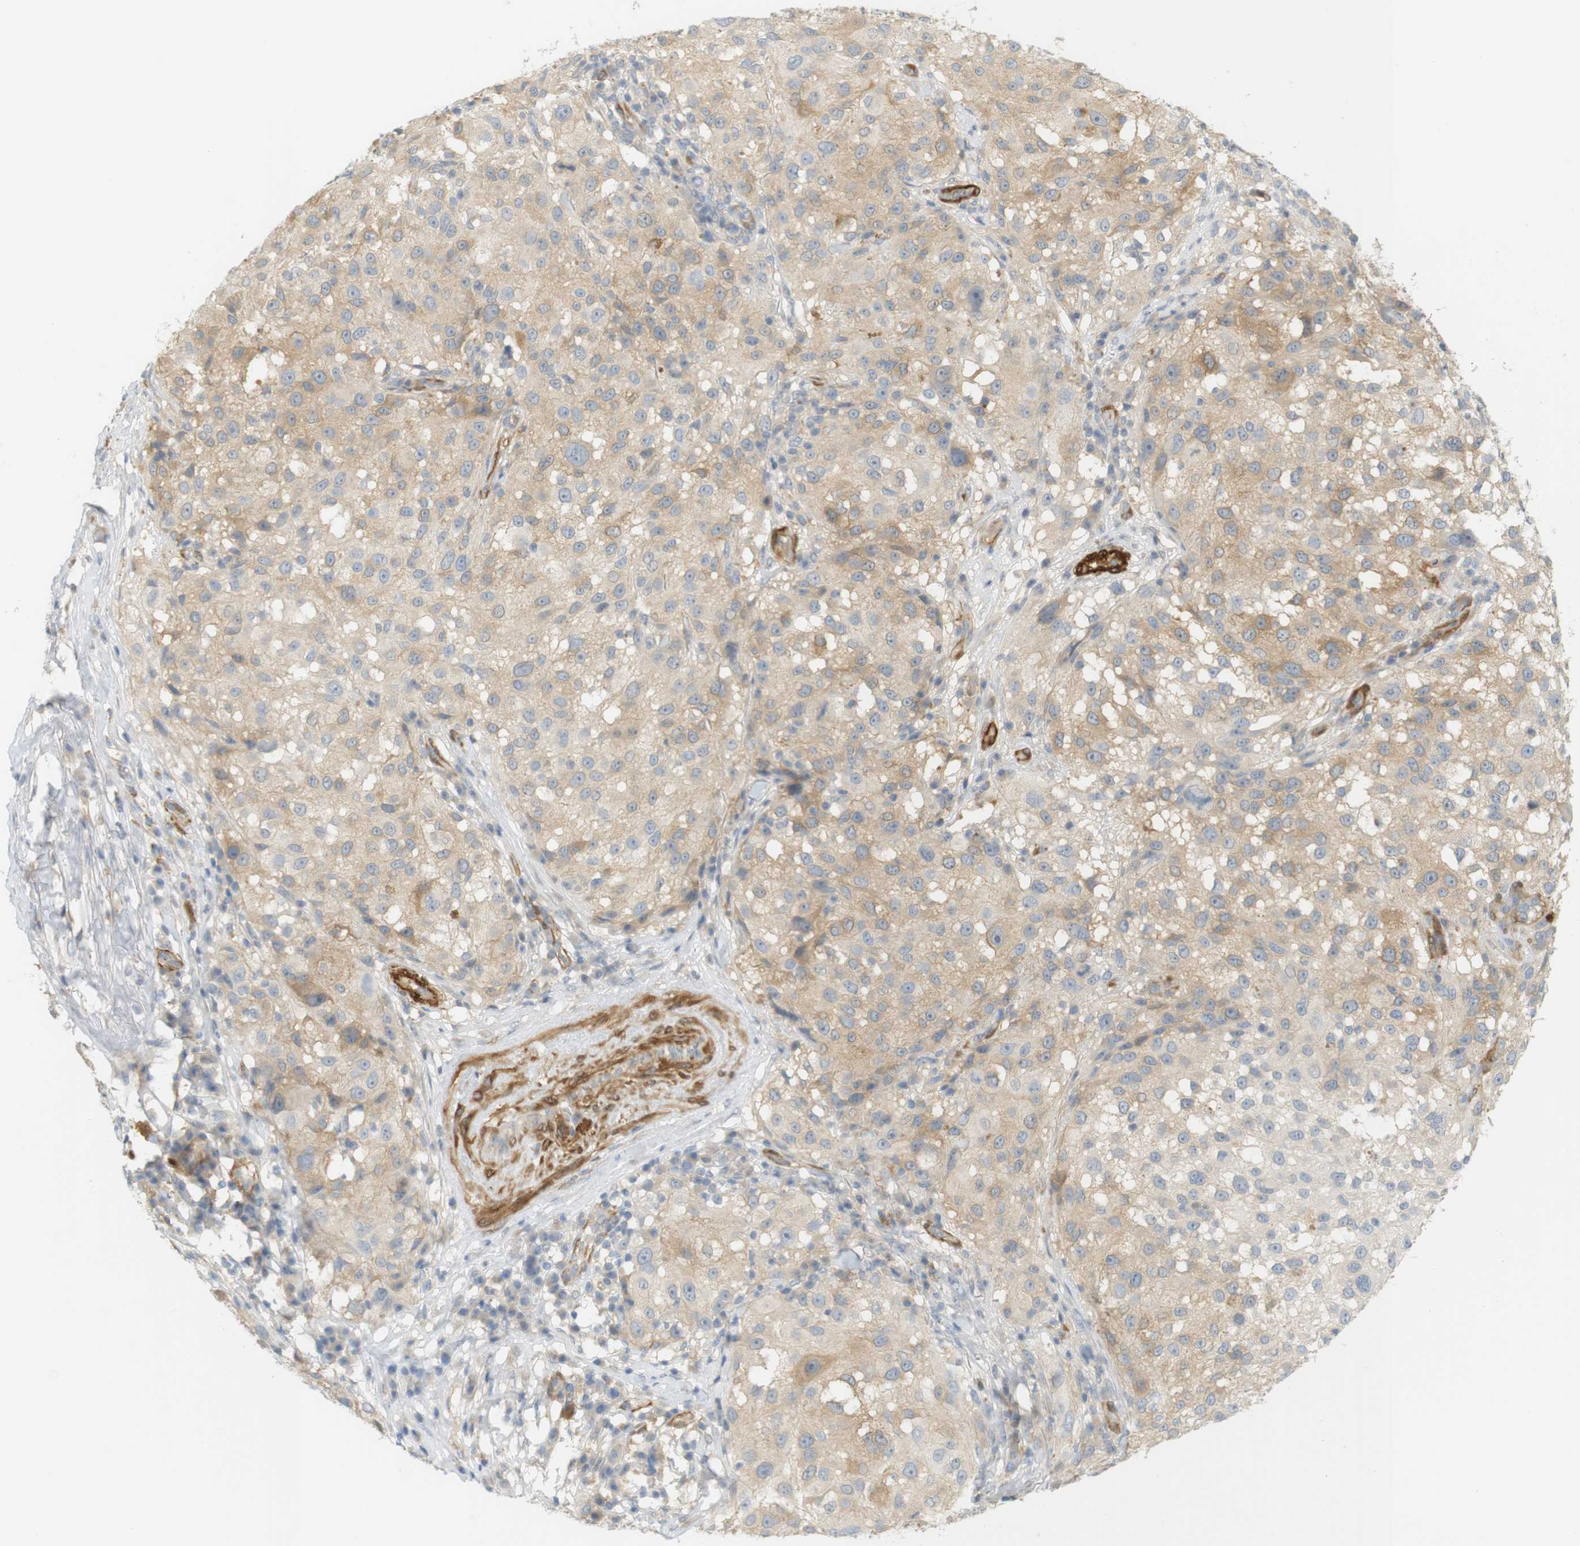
{"staining": {"intensity": "weak", "quantity": ">75%", "location": "cytoplasmic/membranous"}, "tissue": "melanoma", "cell_type": "Tumor cells", "image_type": "cancer", "snomed": [{"axis": "morphology", "description": "Necrosis, NOS"}, {"axis": "morphology", "description": "Malignant melanoma, NOS"}, {"axis": "topography", "description": "Skin"}], "caption": "Immunohistochemical staining of human malignant melanoma exhibits weak cytoplasmic/membranous protein positivity in about >75% of tumor cells.", "gene": "PDE3A", "patient": {"sex": "female", "age": 87}}